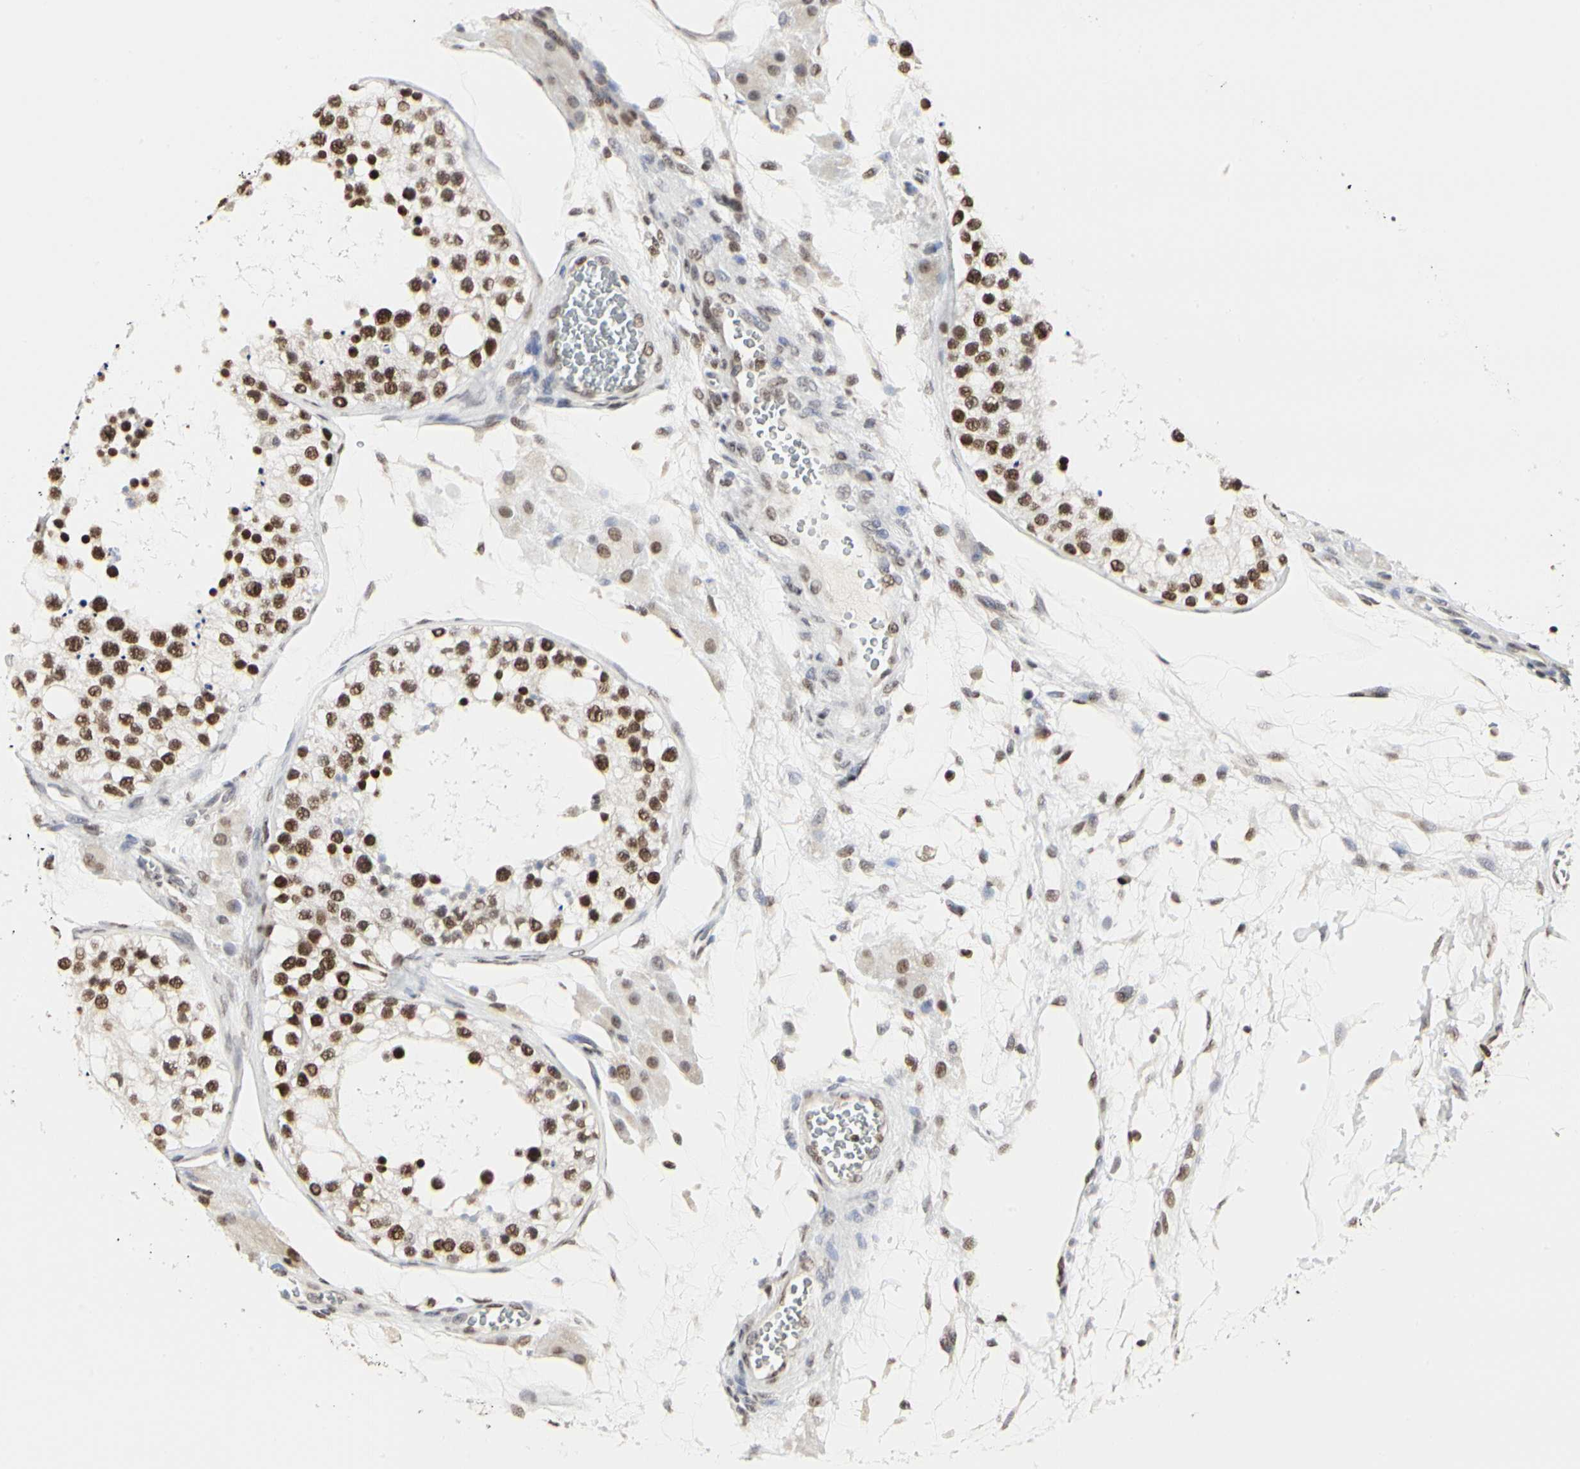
{"staining": {"intensity": "strong", "quantity": ">75%", "location": "nuclear"}, "tissue": "testis", "cell_type": "Cells in seminiferous ducts", "image_type": "normal", "snomed": [{"axis": "morphology", "description": "Normal tissue, NOS"}, {"axis": "topography", "description": "Testis"}], "caption": "A micrograph showing strong nuclear positivity in about >75% of cells in seminiferous ducts in unremarkable testis, as visualized by brown immunohistochemical staining.", "gene": "PRMT3", "patient": {"sex": "male", "age": 26}}